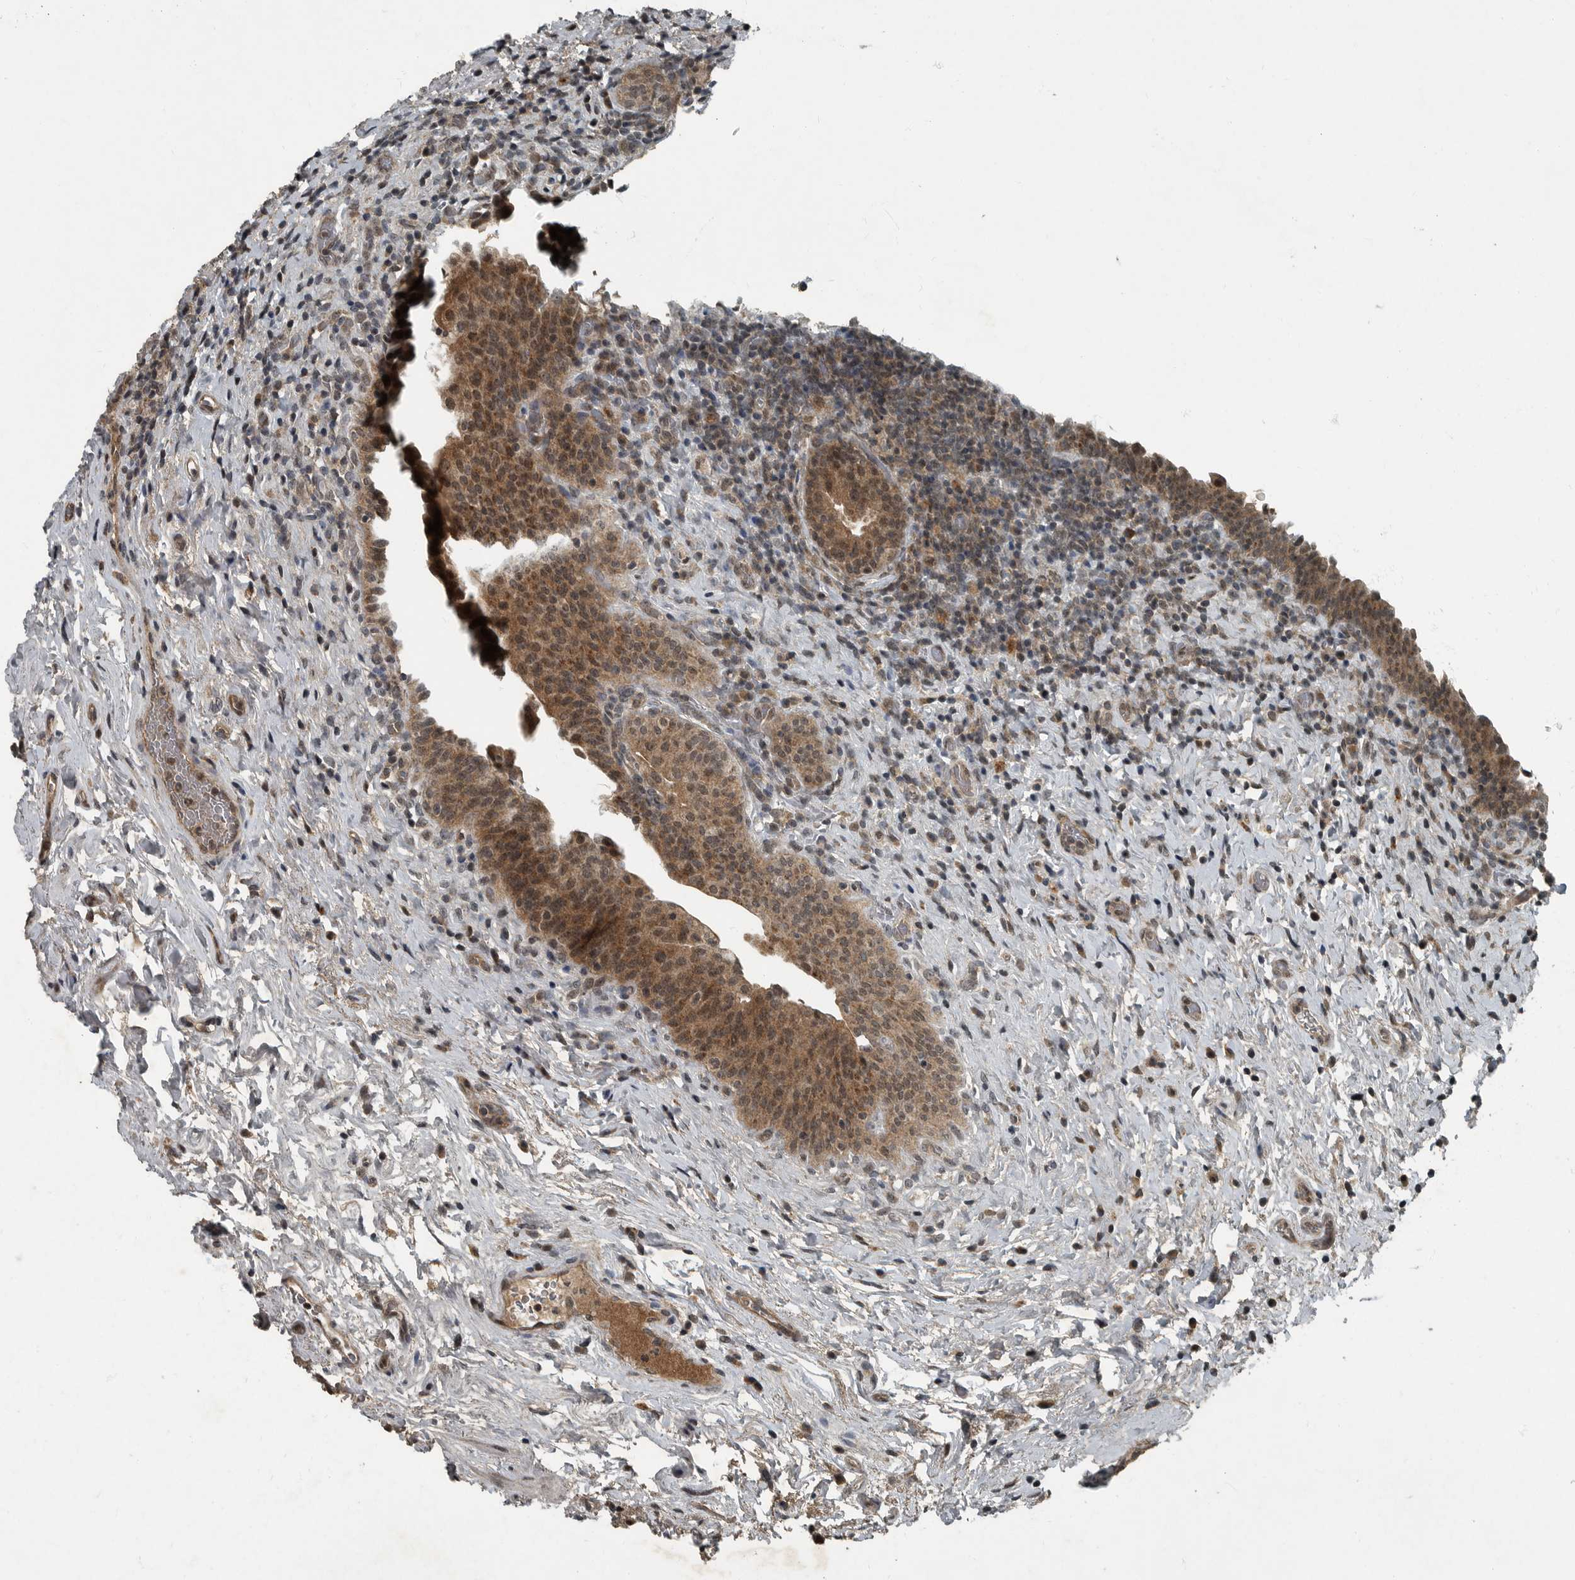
{"staining": {"intensity": "moderate", "quantity": ">75%", "location": "cytoplasmic/membranous,nuclear"}, "tissue": "urinary bladder", "cell_type": "Urothelial cells", "image_type": "normal", "snomed": [{"axis": "morphology", "description": "Normal tissue, NOS"}, {"axis": "topography", "description": "Urinary bladder"}], "caption": "Urinary bladder stained with DAB immunohistochemistry (IHC) displays medium levels of moderate cytoplasmic/membranous,nuclear positivity in approximately >75% of urothelial cells.", "gene": "FOXO1", "patient": {"sex": "male", "age": 83}}